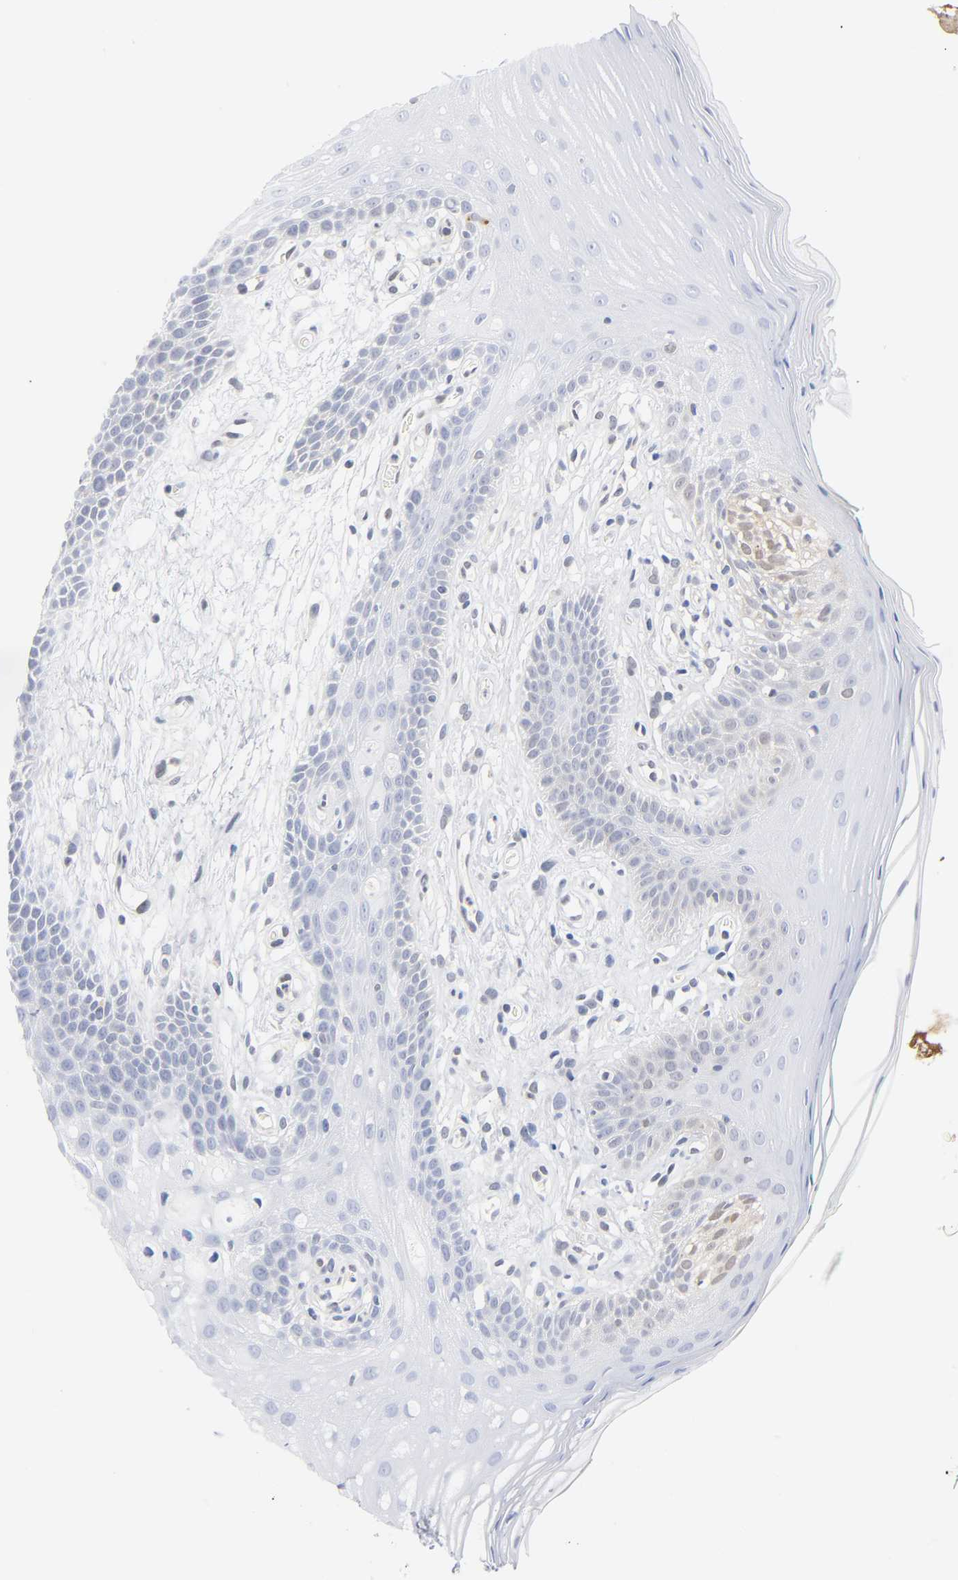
{"staining": {"intensity": "negative", "quantity": "none", "location": "none"}, "tissue": "oral mucosa", "cell_type": "Squamous epithelial cells", "image_type": "normal", "snomed": [{"axis": "morphology", "description": "Normal tissue, NOS"}, {"axis": "morphology", "description": "Squamous cell carcinoma, NOS"}, {"axis": "topography", "description": "Skeletal muscle"}, {"axis": "topography", "description": "Oral tissue"}, {"axis": "topography", "description": "Head-Neck"}], "caption": "Oral mucosa was stained to show a protein in brown. There is no significant expression in squamous epithelial cells. The staining was performed using DAB (3,3'-diaminobenzidine) to visualize the protein expression in brown, while the nuclei were stained in blue with hematoxylin (Magnification: 20x).", "gene": "DFFB", "patient": {"sex": "male", "age": 71}}